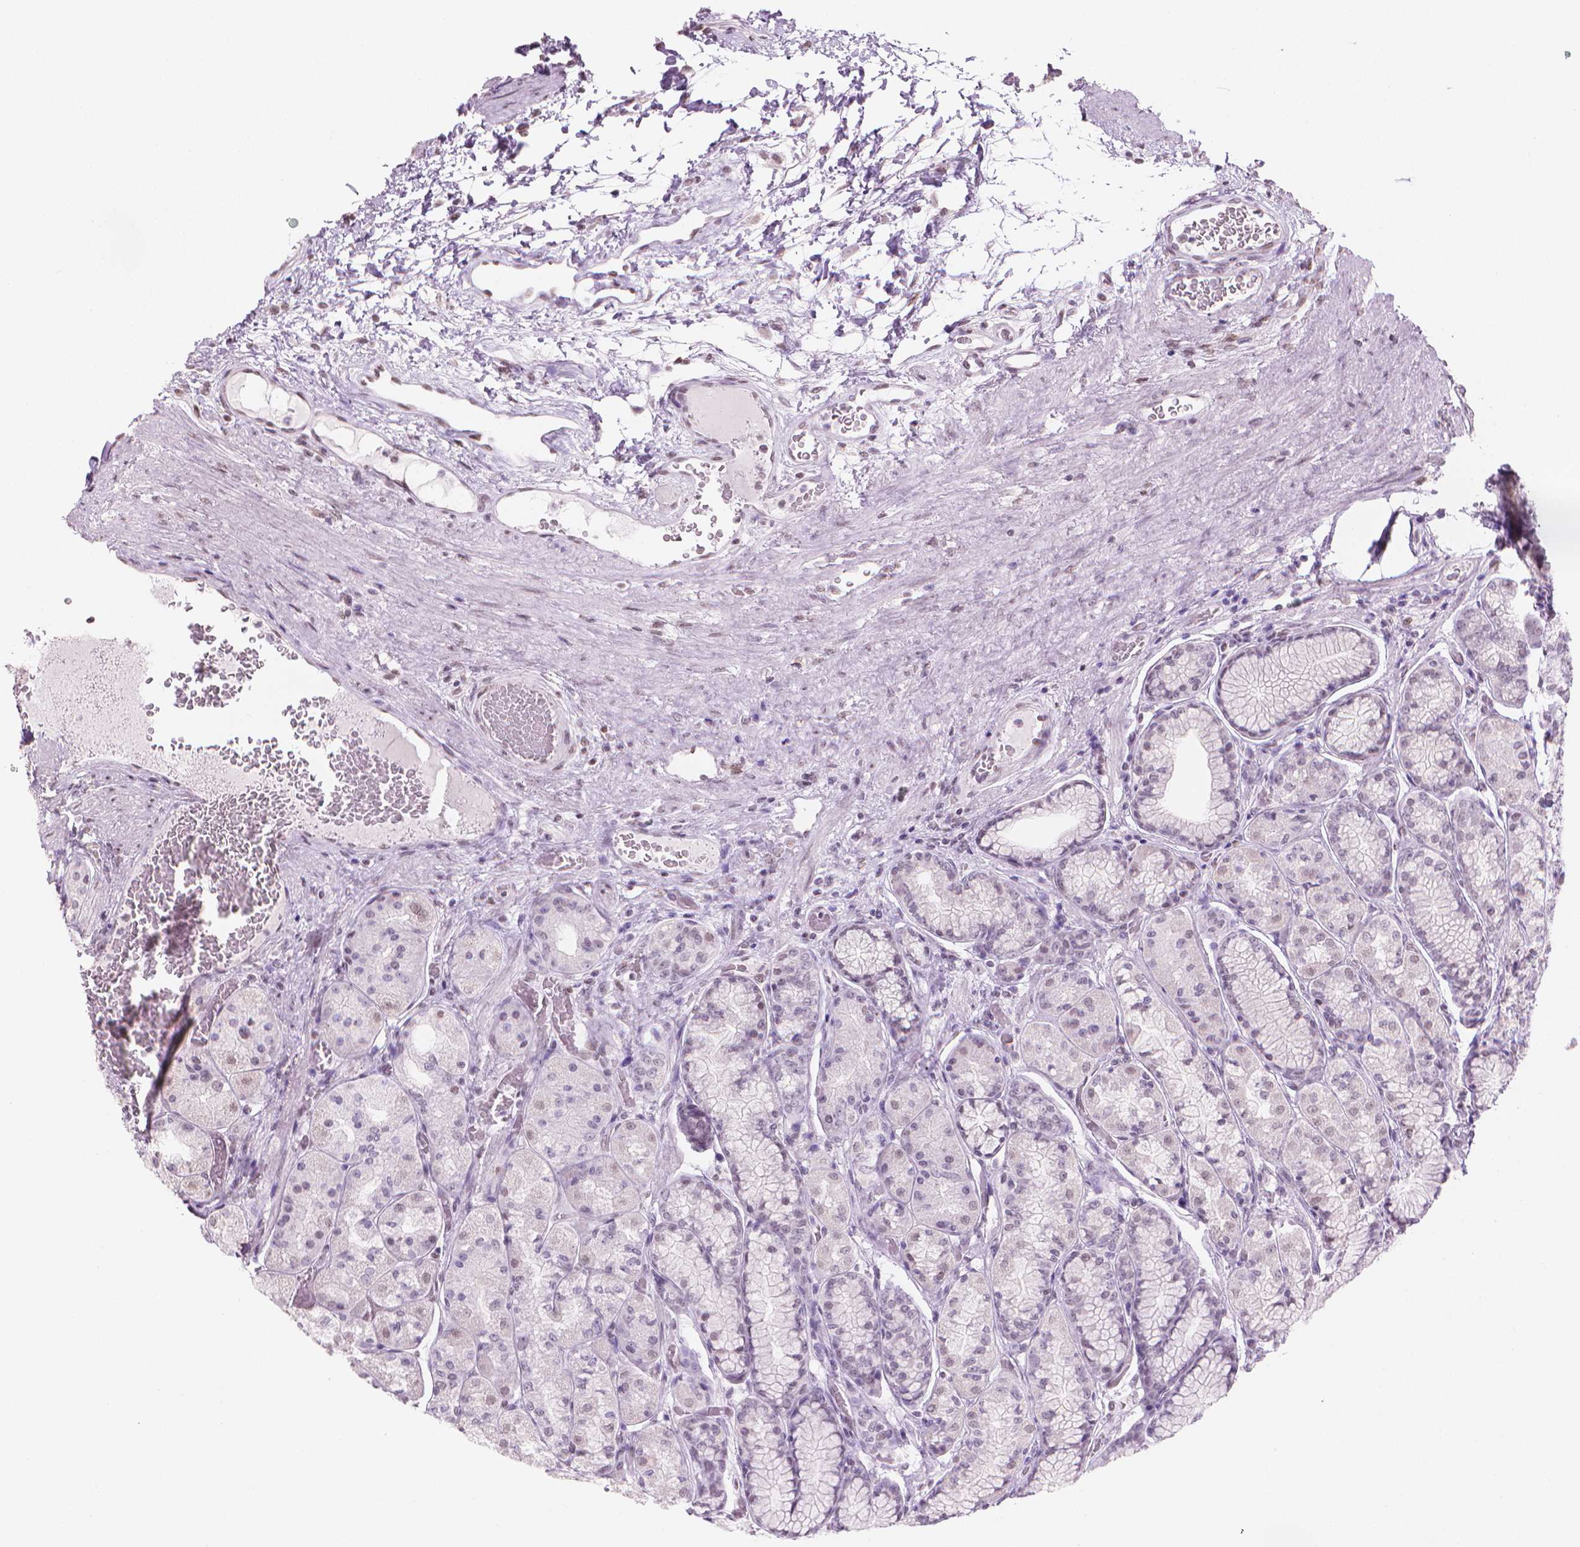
{"staining": {"intensity": "weak", "quantity": "<25%", "location": "nuclear"}, "tissue": "stomach", "cell_type": "Glandular cells", "image_type": "normal", "snomed": [{"axis": "morphology", "description": "Normal tissue, NOS"}, {"axis": "morphology", "description": "Adenocarcinoma, NOS"}, {"axis": "morphology", "description": "Adenocarcinoma, High grade"}, {"axis": "topography", "description": "Stomach, upper"}, {"axis": "topography", "description": "Stomach"}], "caption": "Glandular cells show no significant protein positivity in unremarkable stomach. The staining is performed using DAB brown chromogen with nuclei counter-stained in using hematoxylin.", "gene": "PIAS2", "patient": {"sex": "female", "age": 65}}